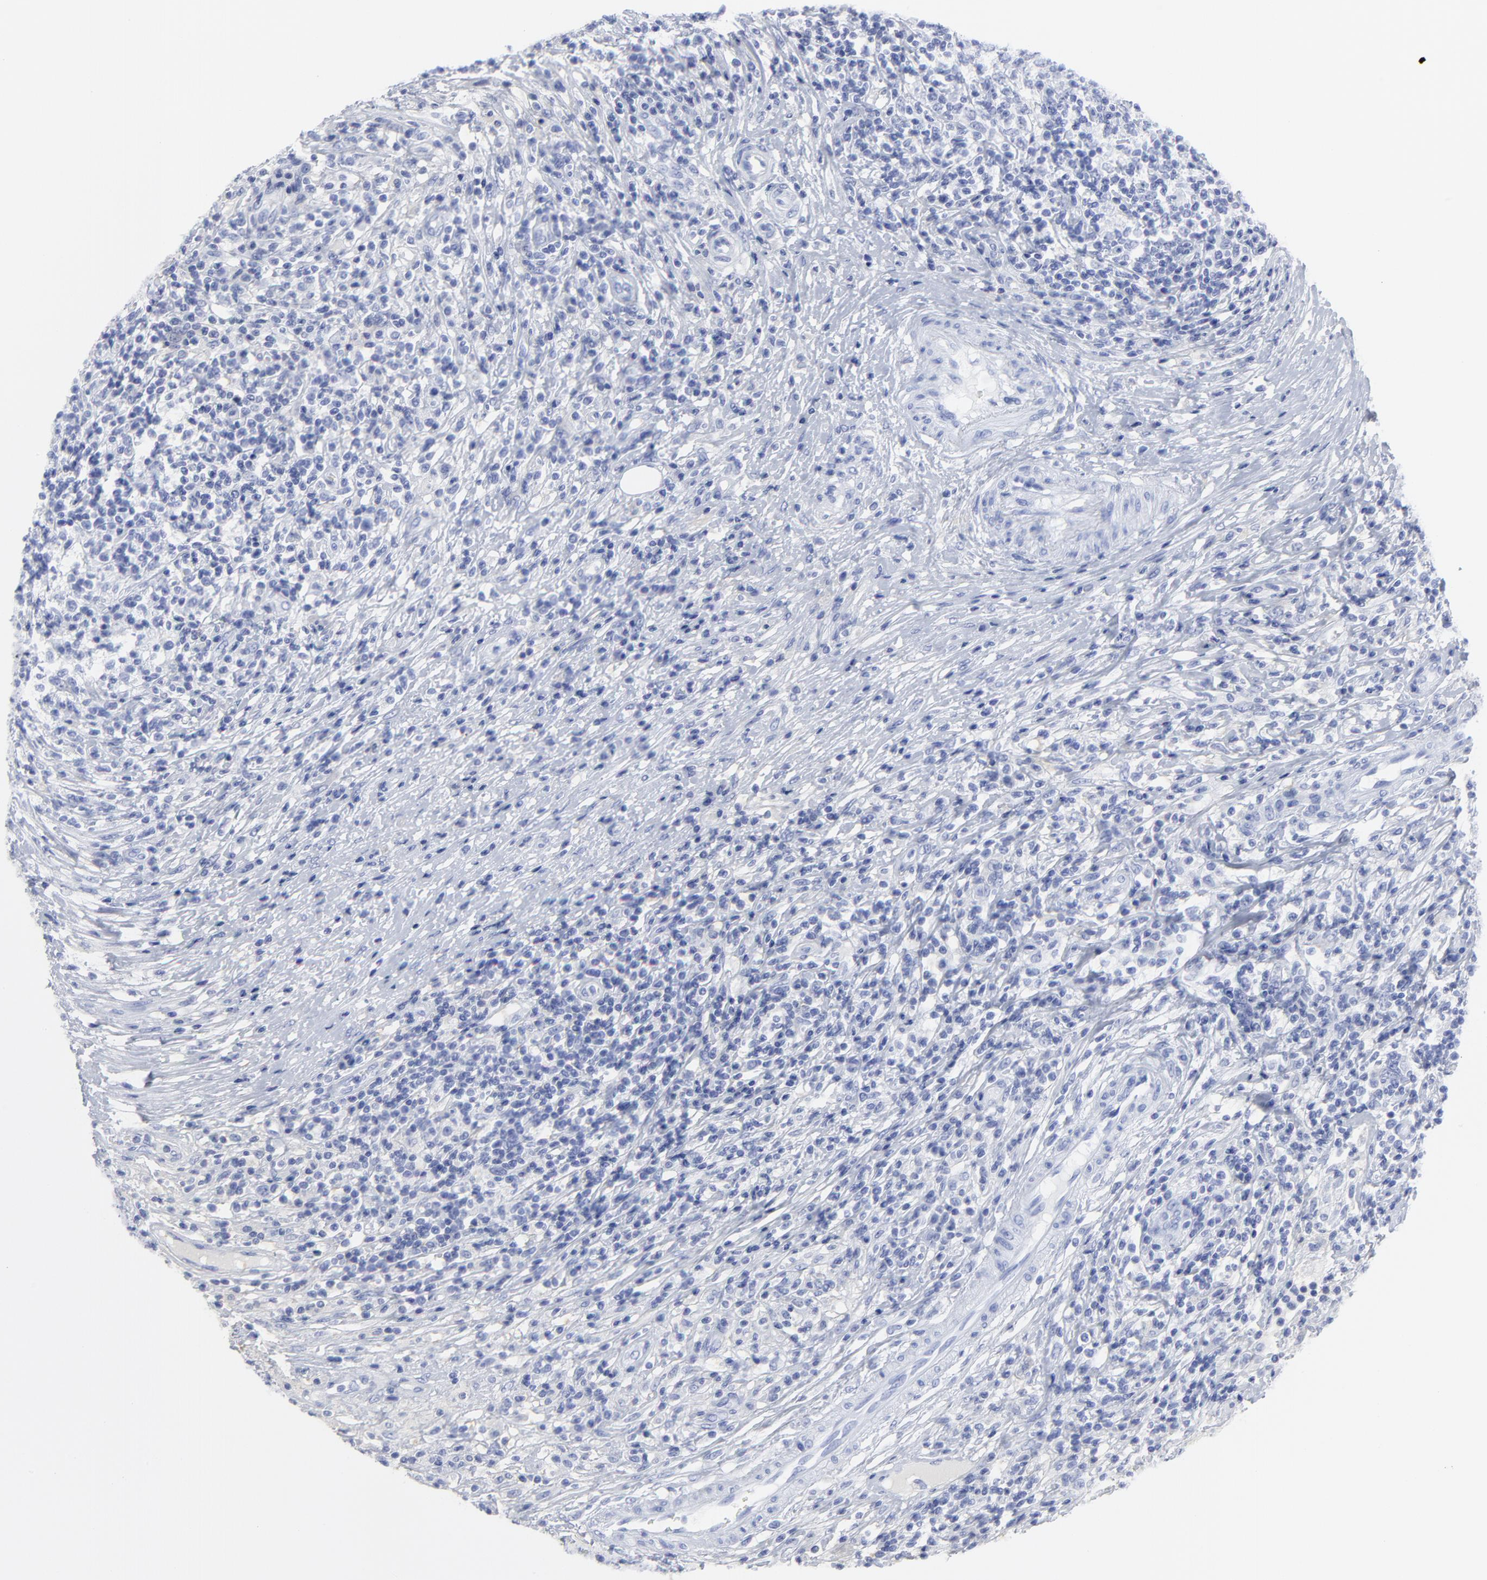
{"staining": {"intensity": "negative", "quantity": "none", "location": "none"}, "tissue": "lymphoma", "cell_type": "Tumor cells", "image_type": "cancer", "snomed": [{"axis": "morphology", "description": "Malignant lymphoma, non-Hodgkin's type, High grade"}, {"axis": "topography", "description": "Lymph node"}], "caption": "Malignant lymphoma, non-Hodgkin's type (high-grade) was stained to show a protein in brown. There is no significant expression in tumor cells.", "gene": "DCN", "patient": {"sex": "female", "age": 84}}